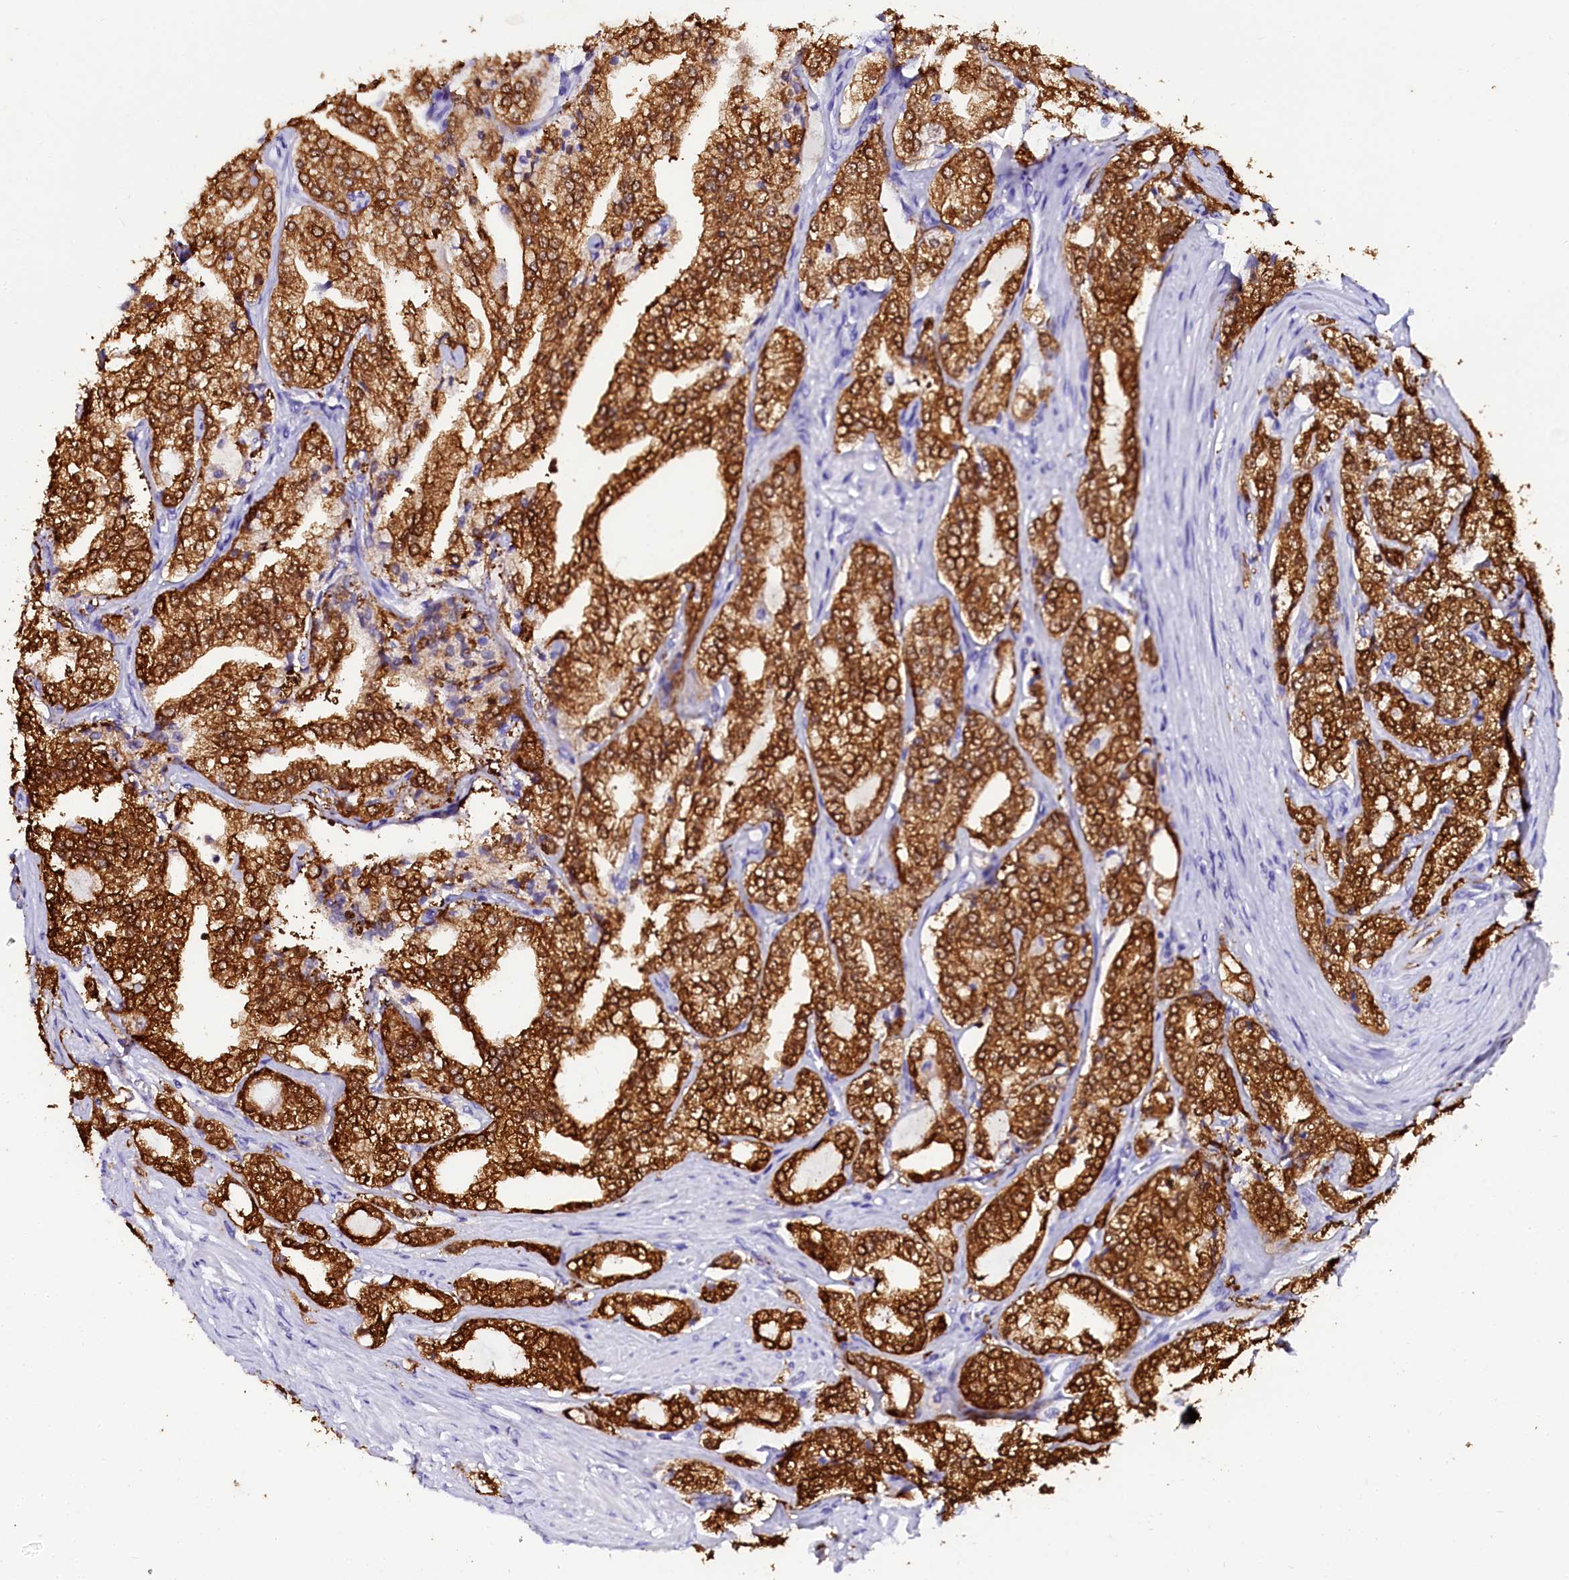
{"staining": {"intensity": "strong", "quantity": ">75%", "location": "cytoplasmic/membranous"}, "tissue": "prostate cancer", "cell_type": "Tumor cells", "image_type": "cancer", "snomed": [{"axis": "morphology", "description": "Adenocarcinoma, High grade"}, {"axis": "topography", "description": "Prostate"}], "caption": "A micrograph showing strong cytoplasmic/membranous staining in approximately >75% of tumor cells in prostate cancer, as visualized by brown immunohistochemical staining.", "gene": "SORD", "patient": {"sex": "male", "age": 64}}